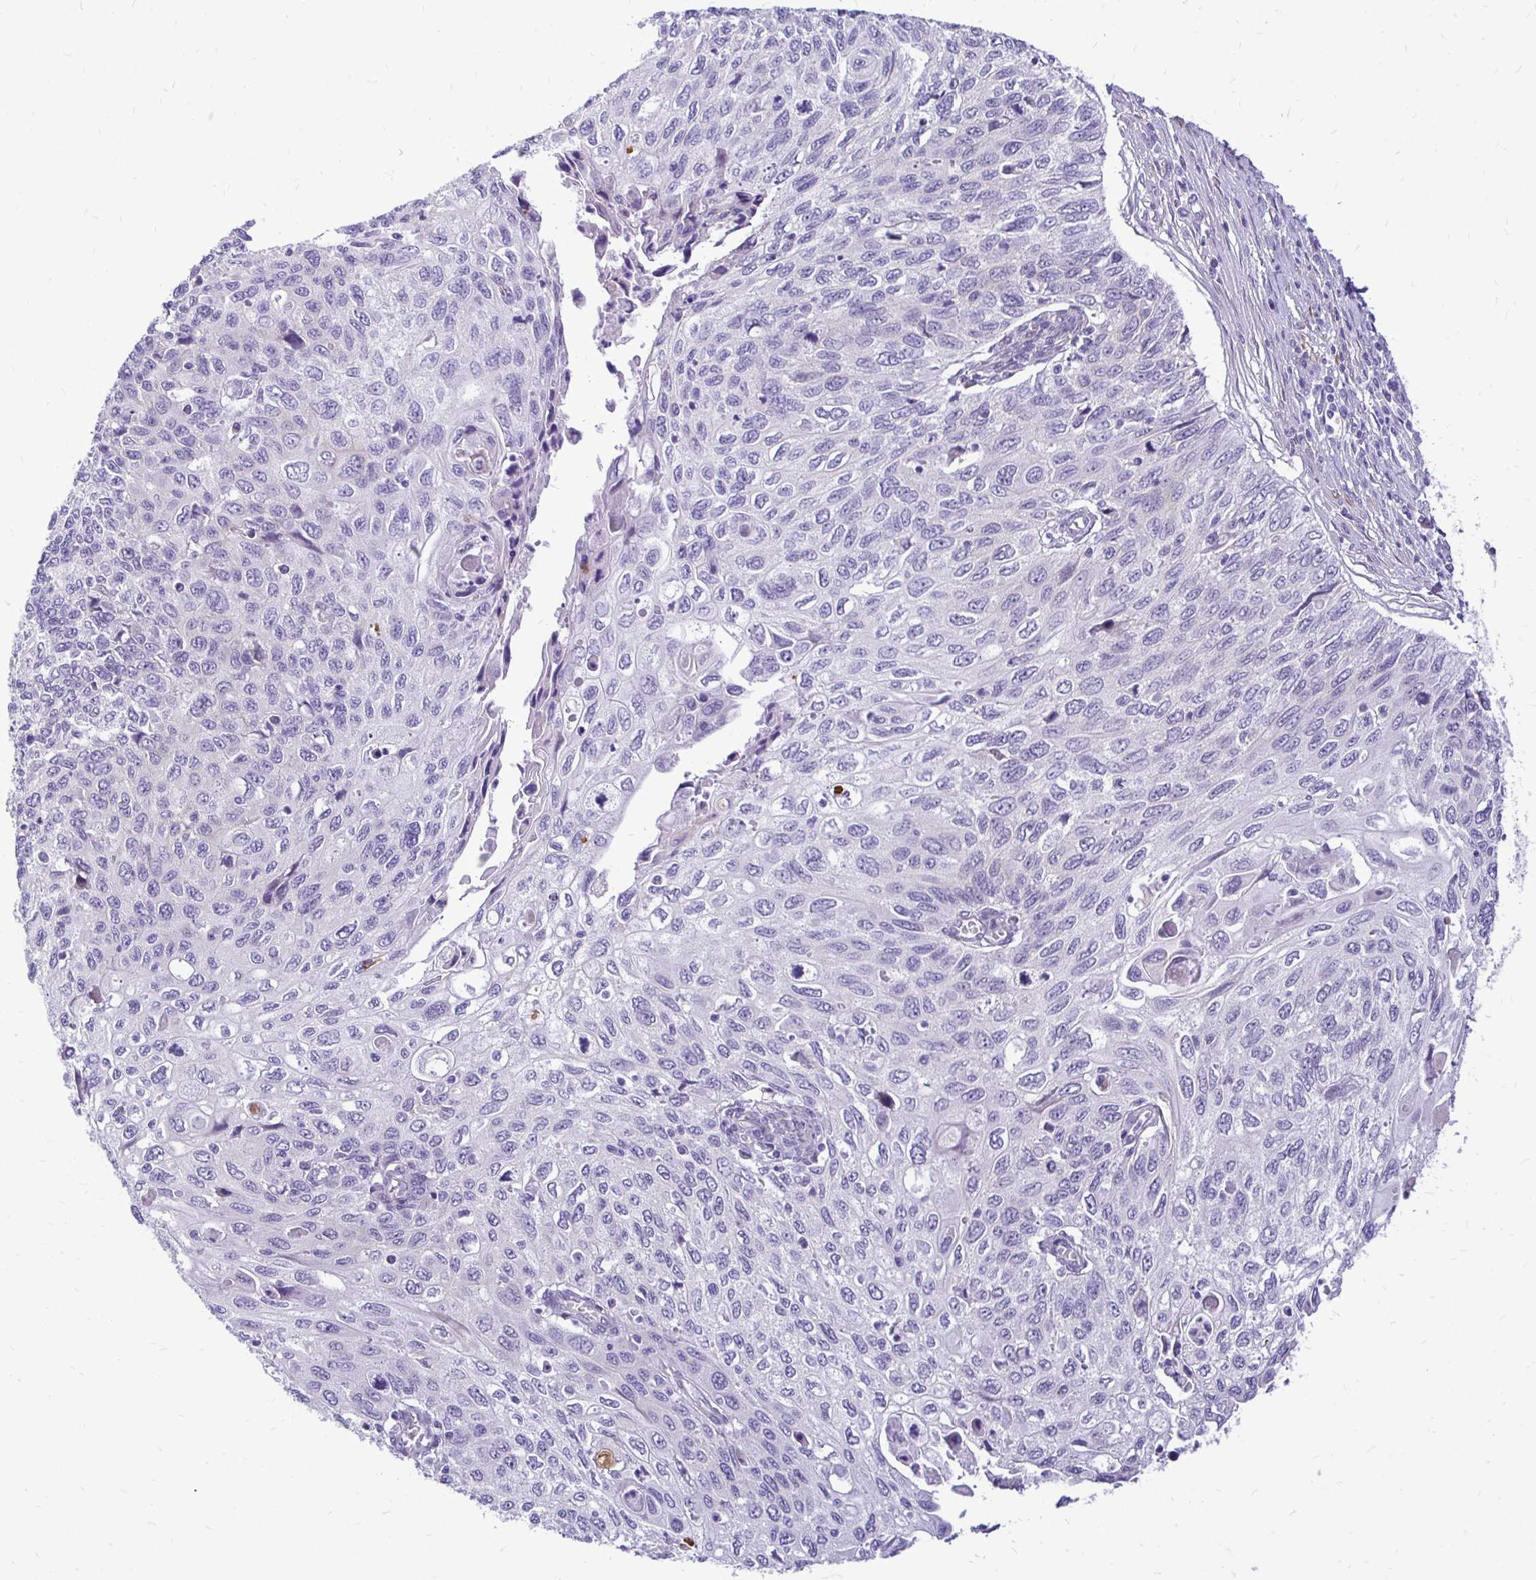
{"staining": {"intensity": "negative", "quantity": "none", "location": "none"}, "tissue": "cervical cancer", "cell_type": "Tumor cells", "image_type": "cancer", "snomed": [{"axis": "morphology", "description": "Squamous cell carcinoma, NOS"}, {"axis": "topography", "description": "Cervix"}], "caption": "The photomicrograph displays no significant staining in tumor cells of squamous cell carcinoma (cervical).", "gene": "EPYC", "patient": {"sex": "female", "age": 70}}